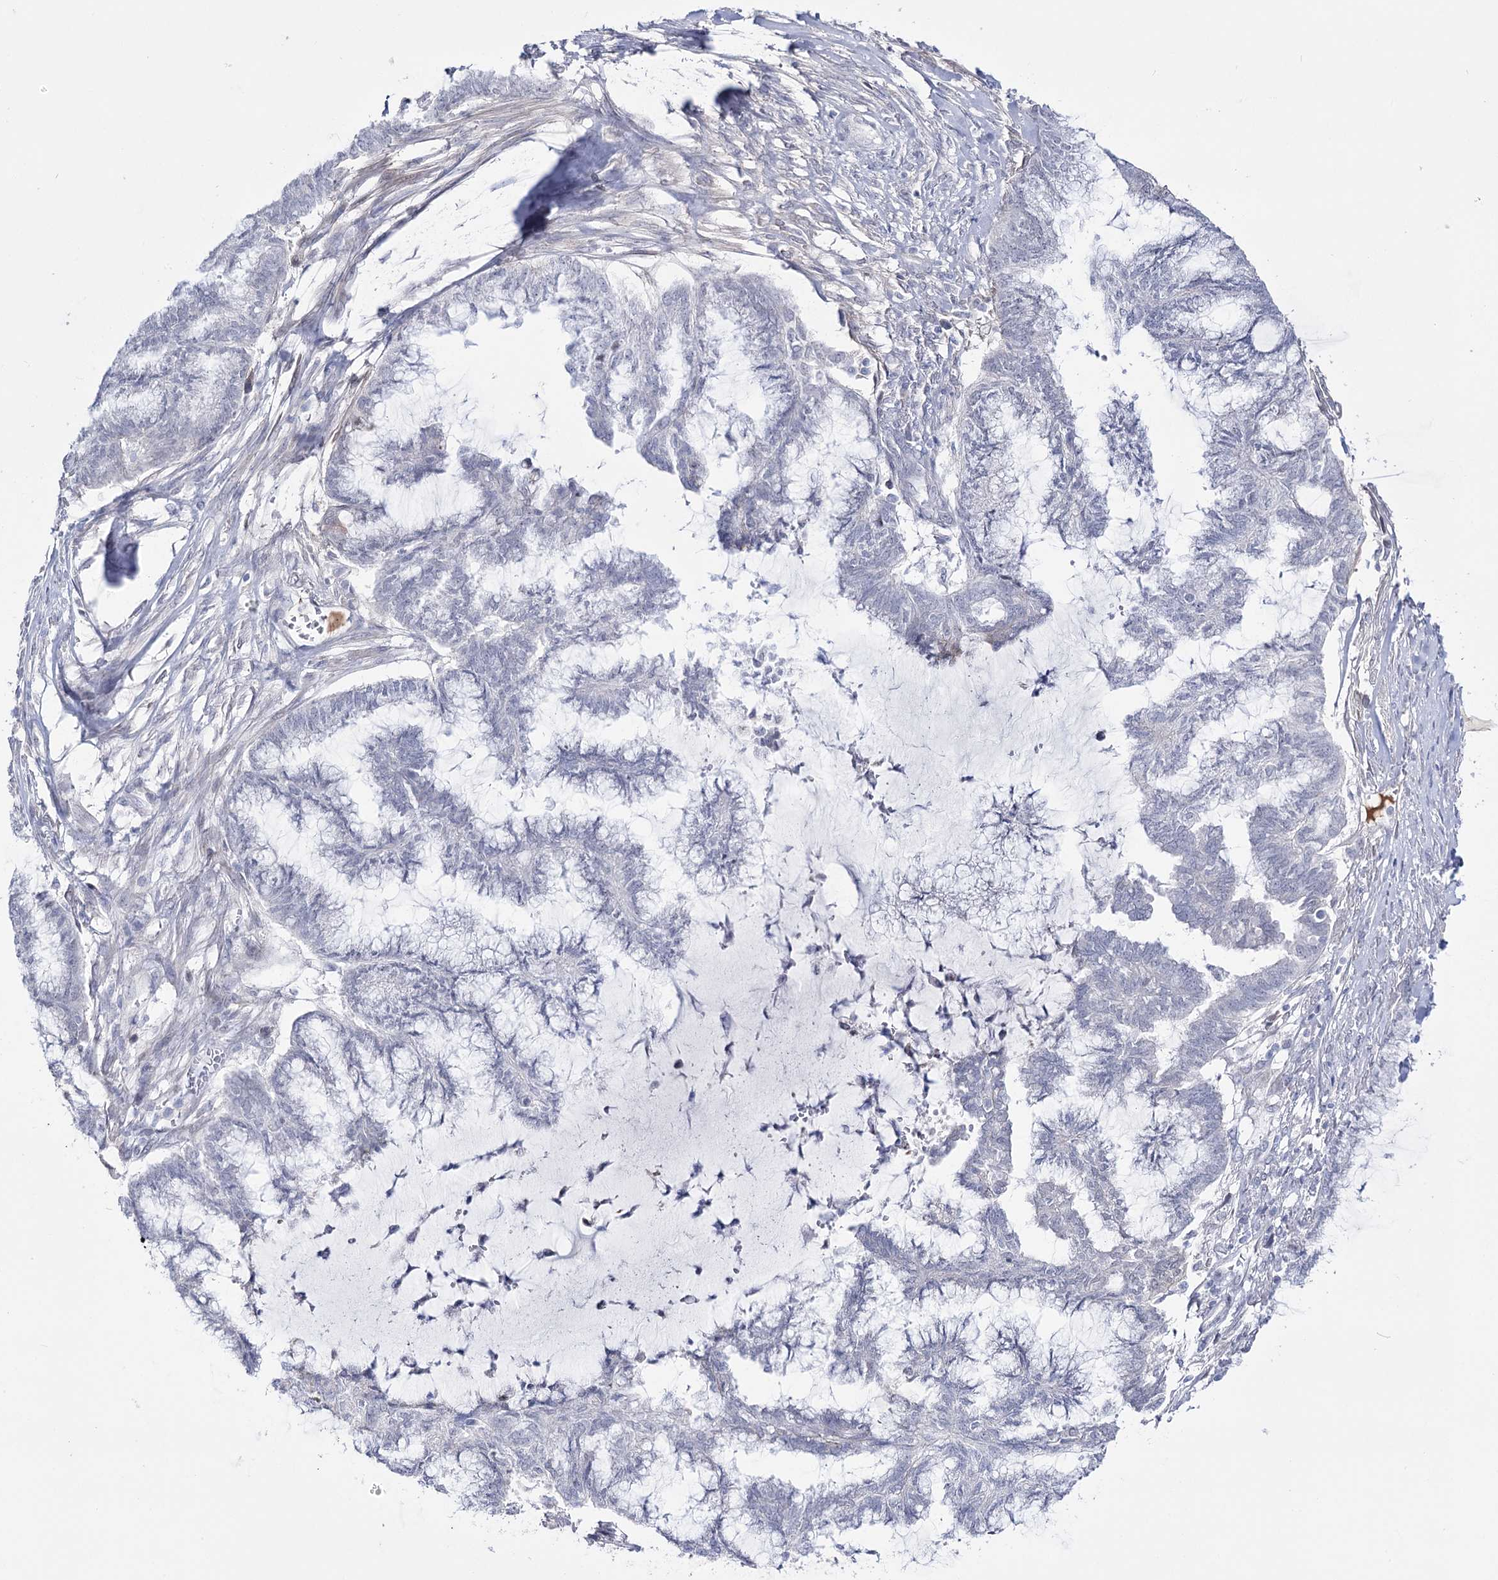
{"staining": {"intensity": "negative", "quantity": "none", "location": "none"}, "tissue": "endometrial cancer", "cell_type": "Tumor cells", "image_type": "cancer", "snomed": [{"axis": "morphology", "description": "Adenocarcinoma, NOS"}, {"axis": "topography", "description": "Endometrium"}], "caption": "An image of human endometrial adenocarcinoma is negative for staining in tumor cells.", "gene": "RBM15B", "patient": {"sex": "female", "age": 86}}